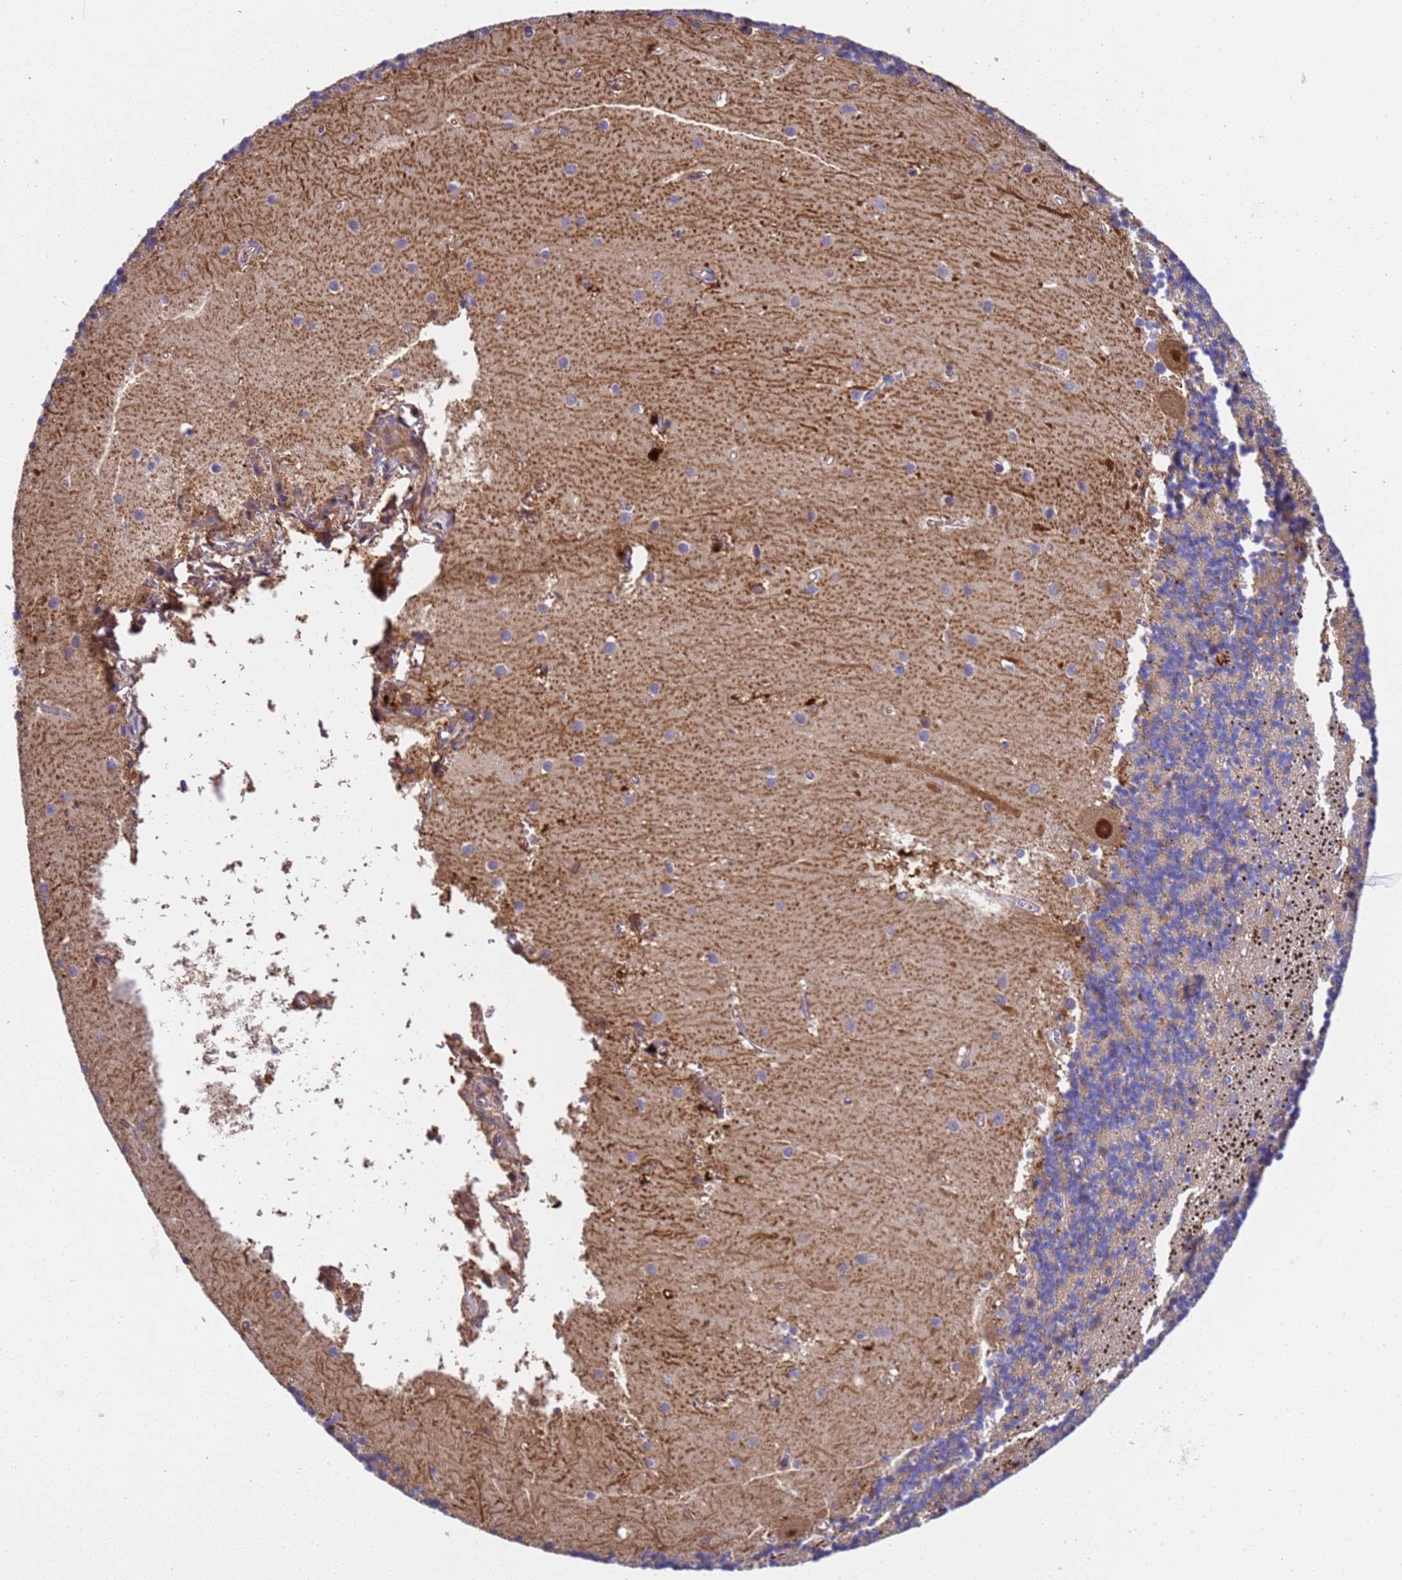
{"staining": {"intensity": "weak", "quantity": "25%-75%", "location": "cytoplasmic/membranous"}, "tissue": "cerebellum", "cell_type": "Cells in granular layer", "image_type": "normal", "snomed": [{"axis": "morphology", "description": "Normal tissue, NOS"}, {"axis": "topography", "description": "Cerebellum"}], "caption": "A brown stain labels weak cytoplasmic/membranous expression of a protein in cells in granular layer of benign human cerebellum. Nuclei are stained in blue.", "gene": "SLC24A3", "patient": {"sex": "male", "age": 54}}